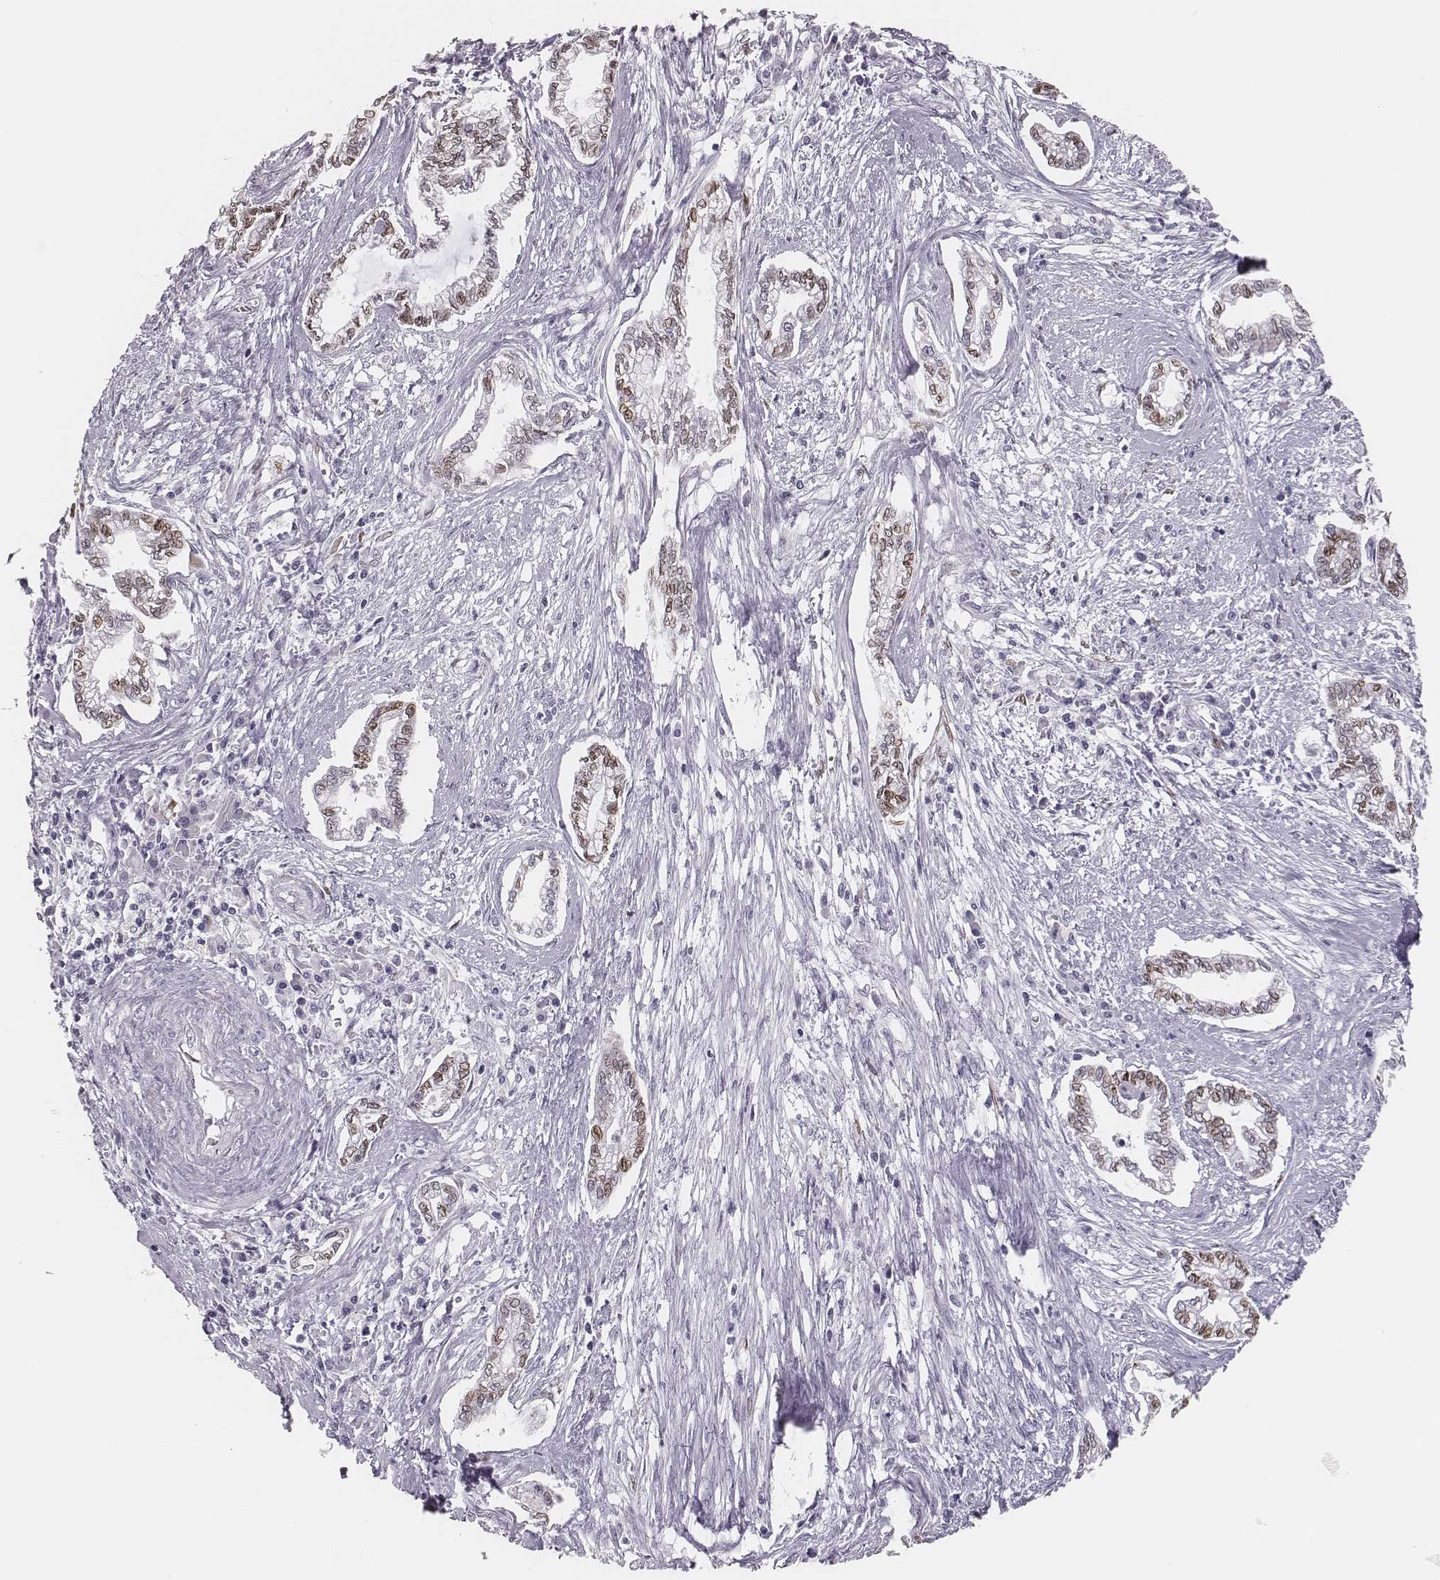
{"staining": {"intensity": "moderate", "quantity": "25%-75%", "location": "nuclear"}, "tissue": "cervical cancer", "cell_type": "Tumor cells", "image_type": "cancer", "snomed": [{"axis": "morphology", "description": "Adenocarcinoma, NOS"}, {"axis": "topography", "description": "Cervix"}], "caption": "This photomicrograph shows cervical adenocarcinoma stained with IHC to label a protein in brown. The nuclear of tumor cells show moderate positivity for the protein. Nuclei are counter-stained blue.", "gene": "ADGRF4", "patient": {"sex": "female", "age": 62}}